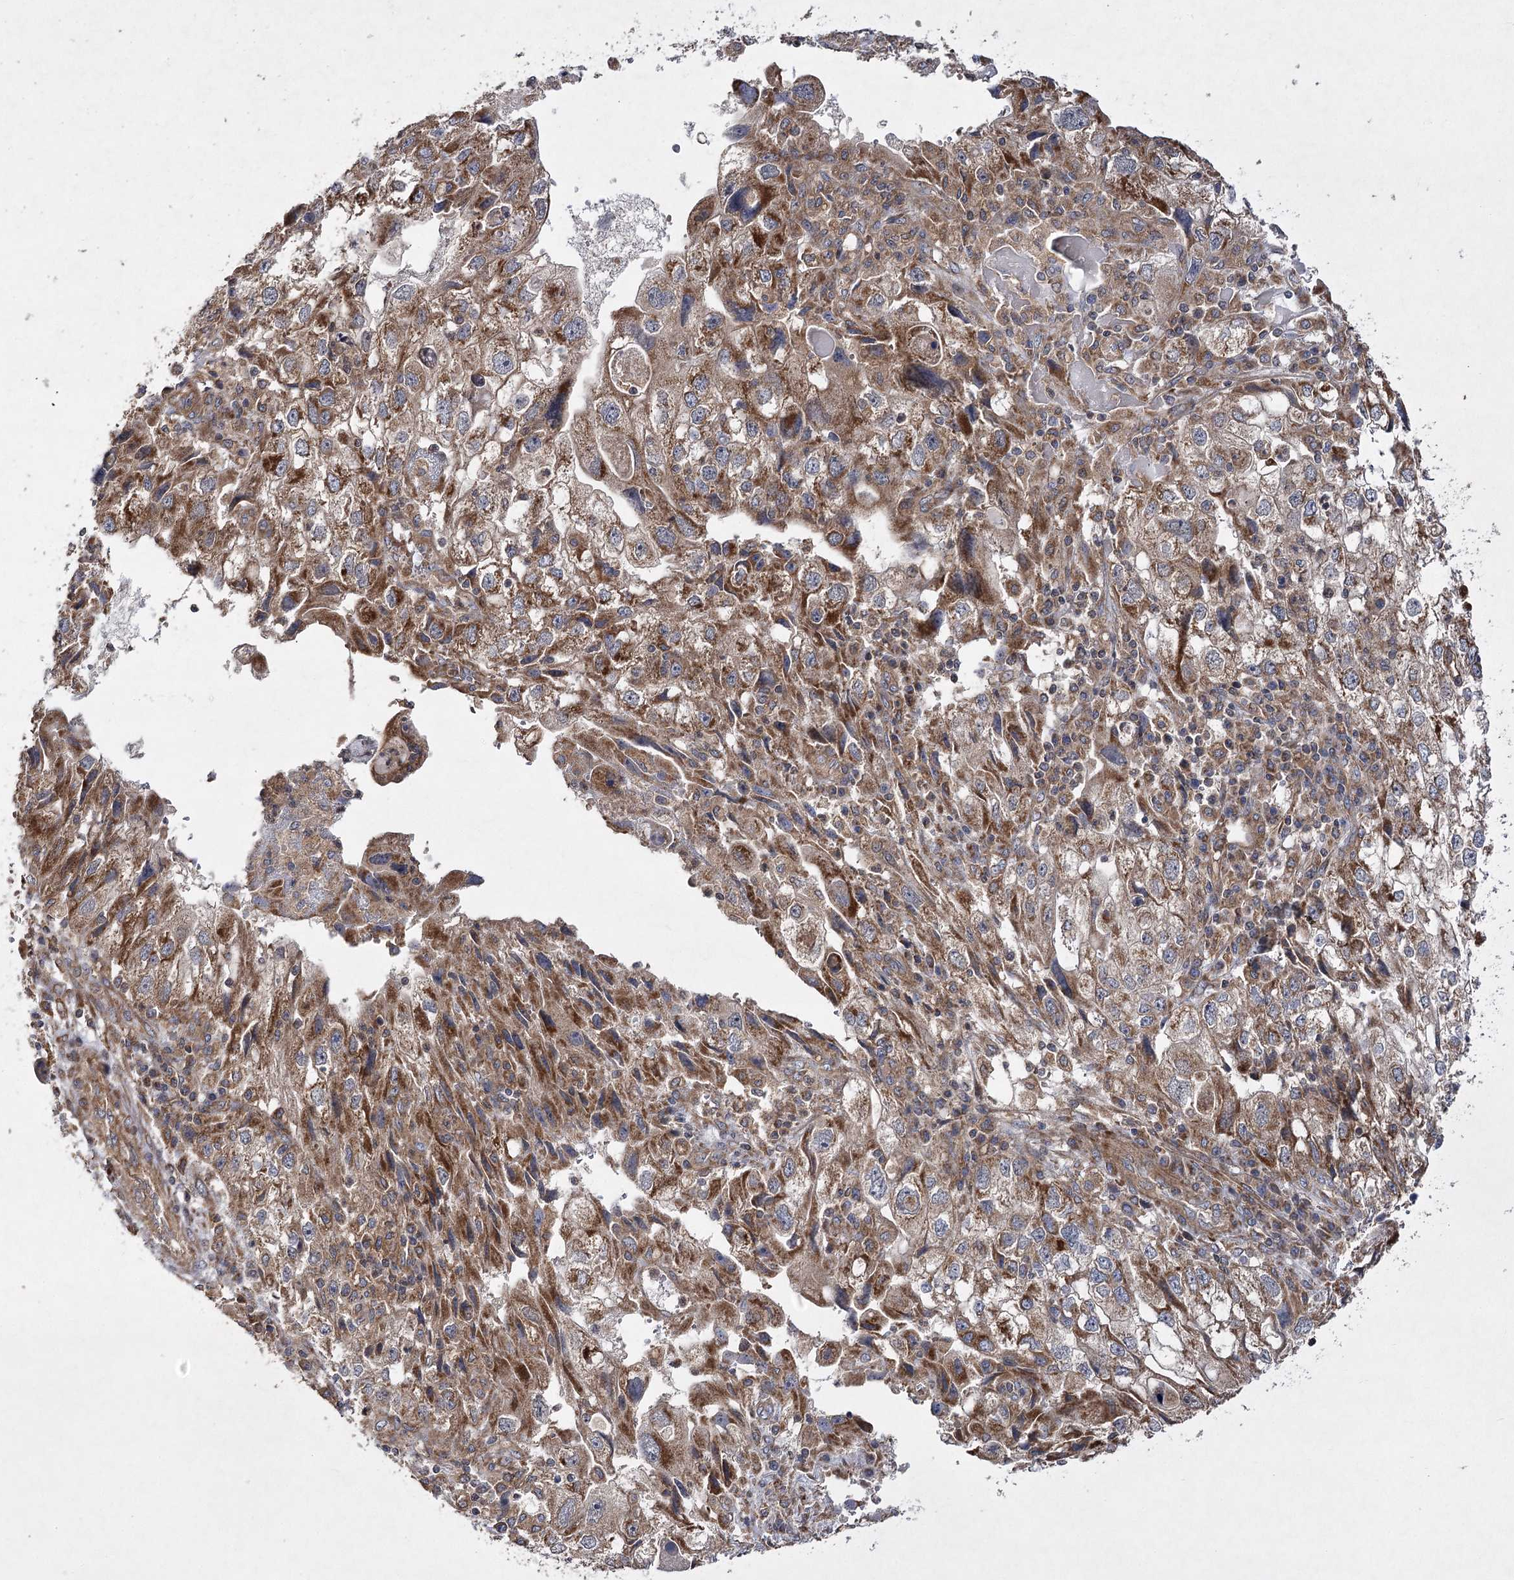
{"staining": {"intensity": "moderate", "quantity": "25%-75%", "location": "cytoplasmic/membranous"}, "tissue": "endometrial cancer", "cell_type": "Tumor cells", "image_type": "cancer", "snomed": [{"axis": "morphology", "description": "Adenocarcinoma, NOS"}, {"axis": "topography", "description": "Endometrium"}], "caption": "A high-resolution micrograph shows IHC staining of endometrial cancer, which displays moderate cytoplasmic/membranous expression in approximately 25%-75% of tumor cells. The staining was performed using DAB, with brown indicating positive protein expression. Nuclei are stained blue with hematoxylin.", "gene": "DNAJC13", "patient": {"sex": "female", "age": 49}}